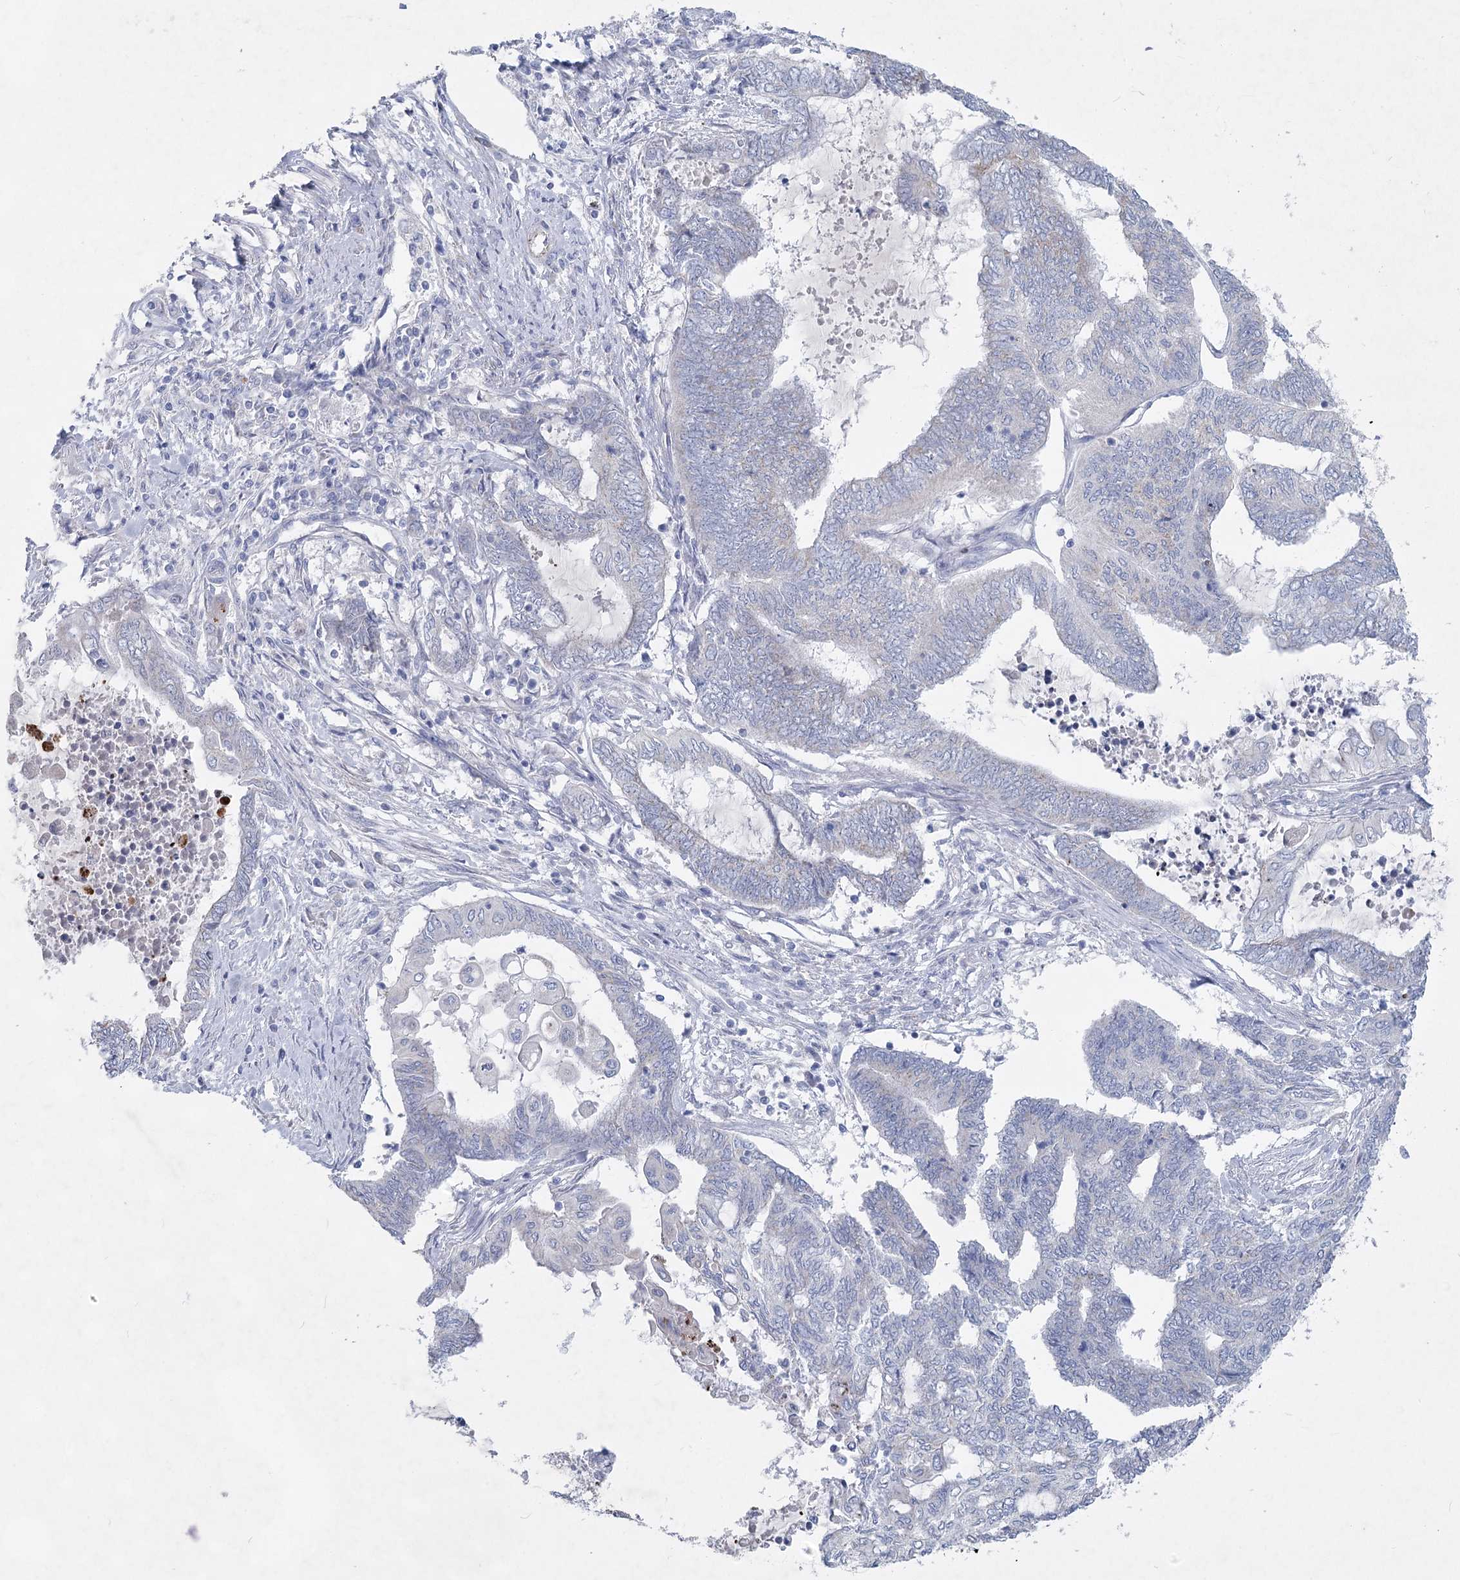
{"staining": {"intensity": "negative", "quantity": "none", "location": "none"}, "tissue": "endometrial cancer", "cell_type": "Tumor cells", "image_type": "cancer", "snomed": [{"axis": "morphology", "description": "Adenocarcinoma, NOS"}, {"axis": "topography", "description": "Uterus"}, {"axis": "topography", "description": "Endometrium"}], "caption": "This is an immunohistochemistry photomicrograph of endometrial adenocarcinoma. There is no expression in tumor cells.", "gene": "WDR74", "patient": {"sex": "female", "age": 70}}